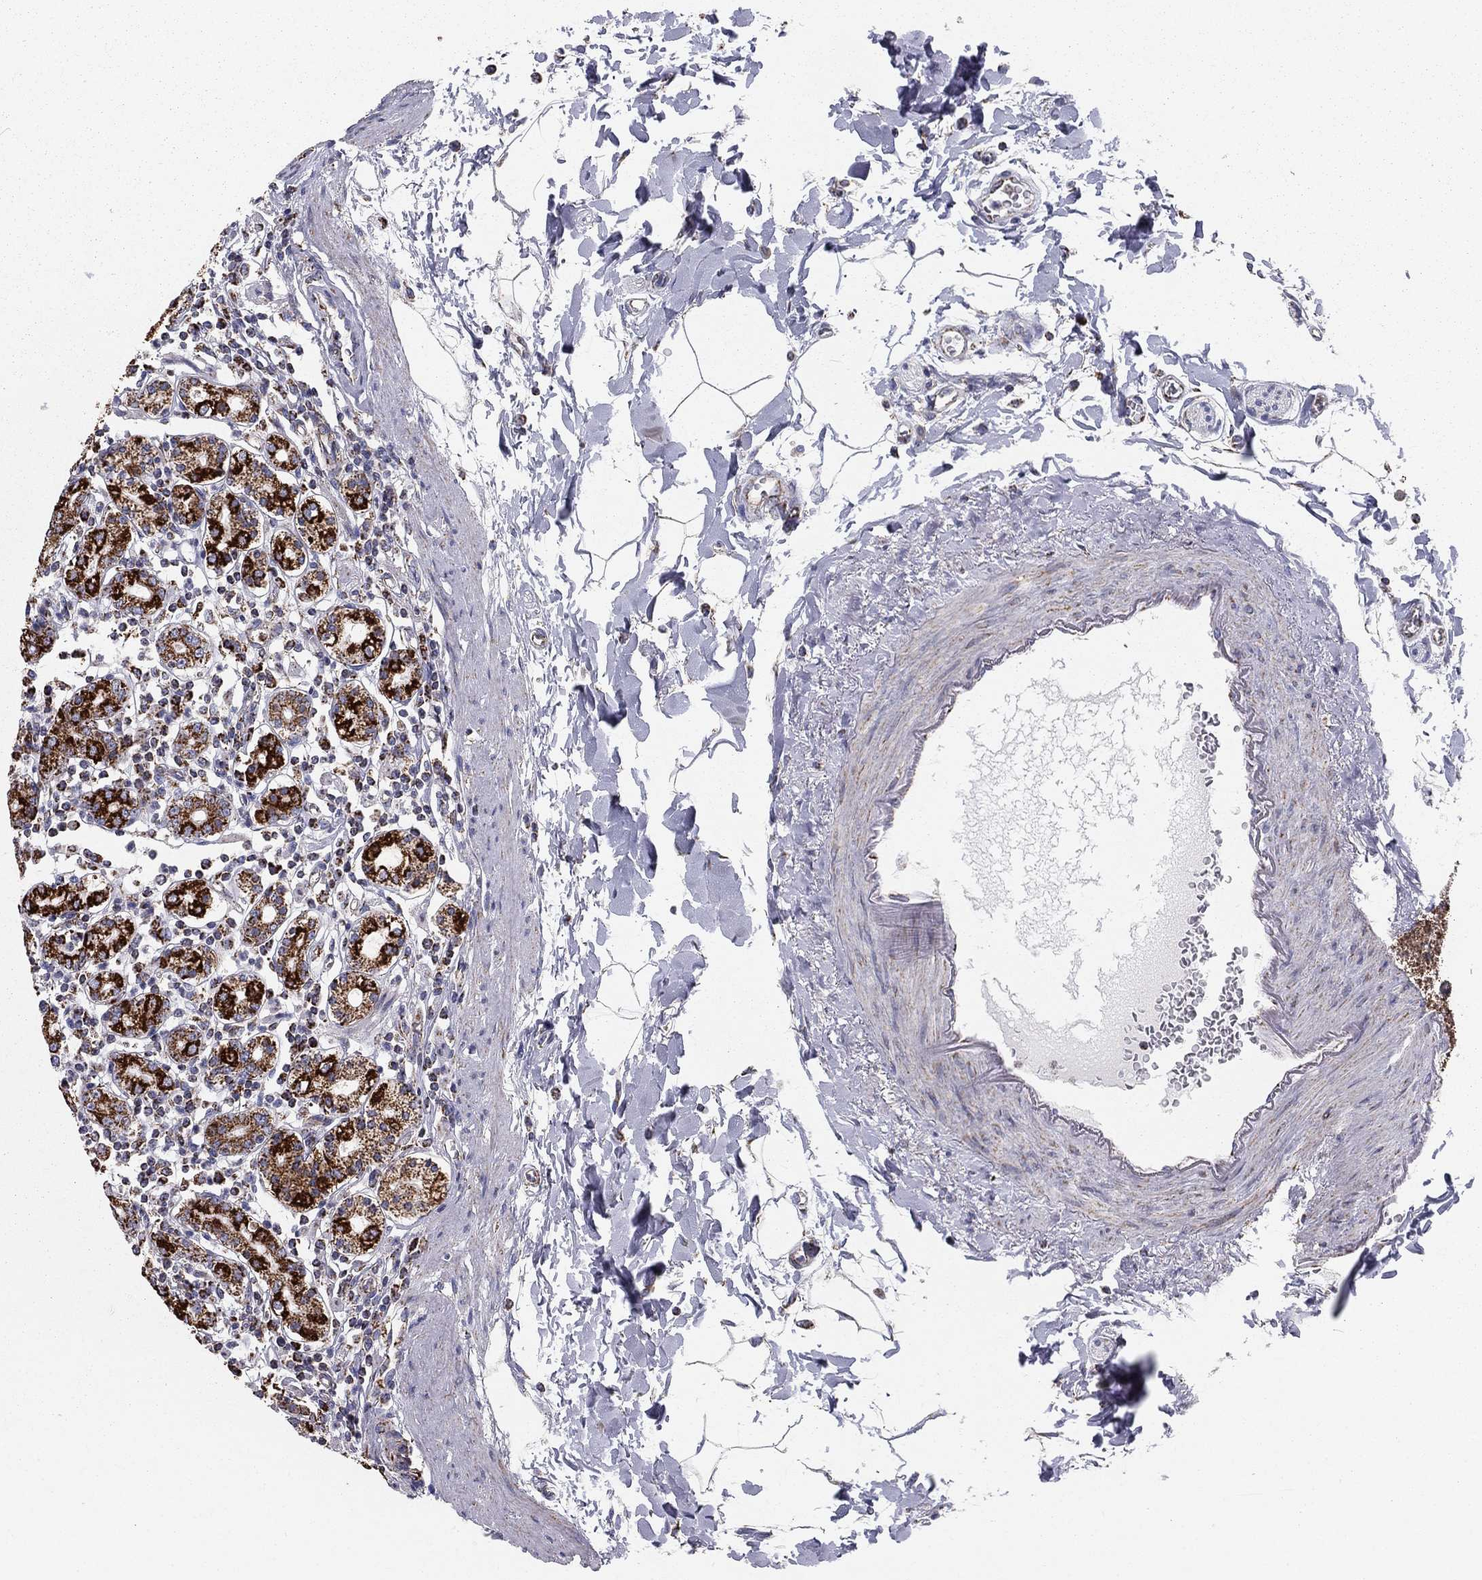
{"staining": {"intensity": "strong", "quantity": "25%-75%", "location": "cytoplasmic/membranous"}, "tissue": "stomach", "cell_type": "Glandular cells", "image_type": "normal", "snomed": [{"axis": "morphology", "description": "Normal tissue, NOS"}, {"axis": "topography", "description": "Stomach, upper"}, {"axis": "topography", "description": "Stomach"}], "caption": "About 25%-75% of glandular cells in unremarkable human stomach display strong cytoplasmic/membranous protein expression as visualized by brown immunohistochemical staining.", "gene": "NDUFV1", "patient": {"sex": "male", "age": 62}}